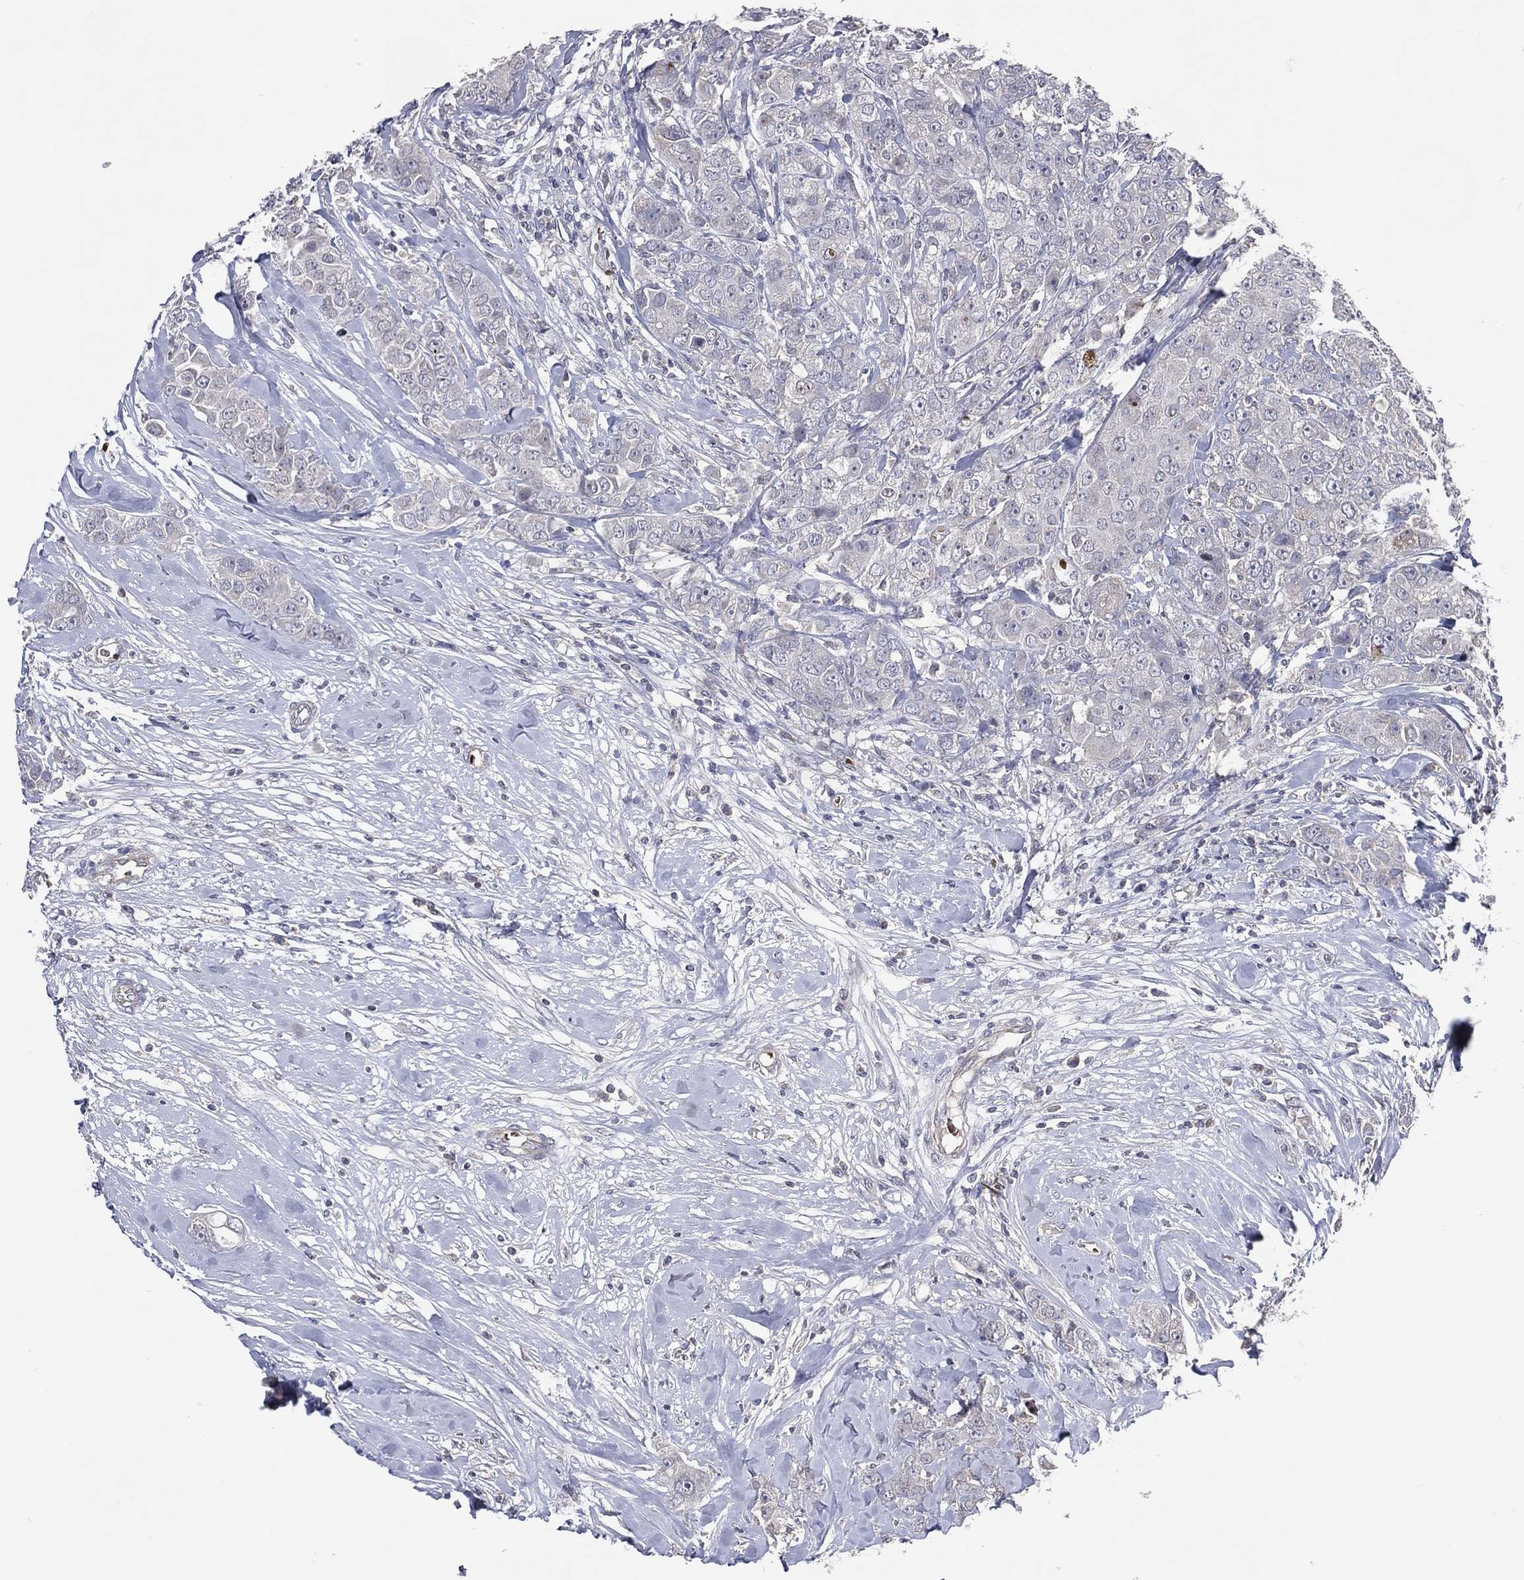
{"staining": {"intensity": "negative", "quantity": "none", "location": "none"}, "tissue": "breast cancer", "cell_type": "Tumor cells", "image_type": "cancer", "snomed": [{"axis": "morphology", "description": "Duct carcinoma"}, {"axis": "topography", "description": "Breast"}], "caption": "Breast invasive ductal carcinoma stained for a protein using immunohistochemistry (IHC) exhibits no staining tumor cells.", "gene": "DNAH7", "patient": {"sex": "female", "age": 43}}